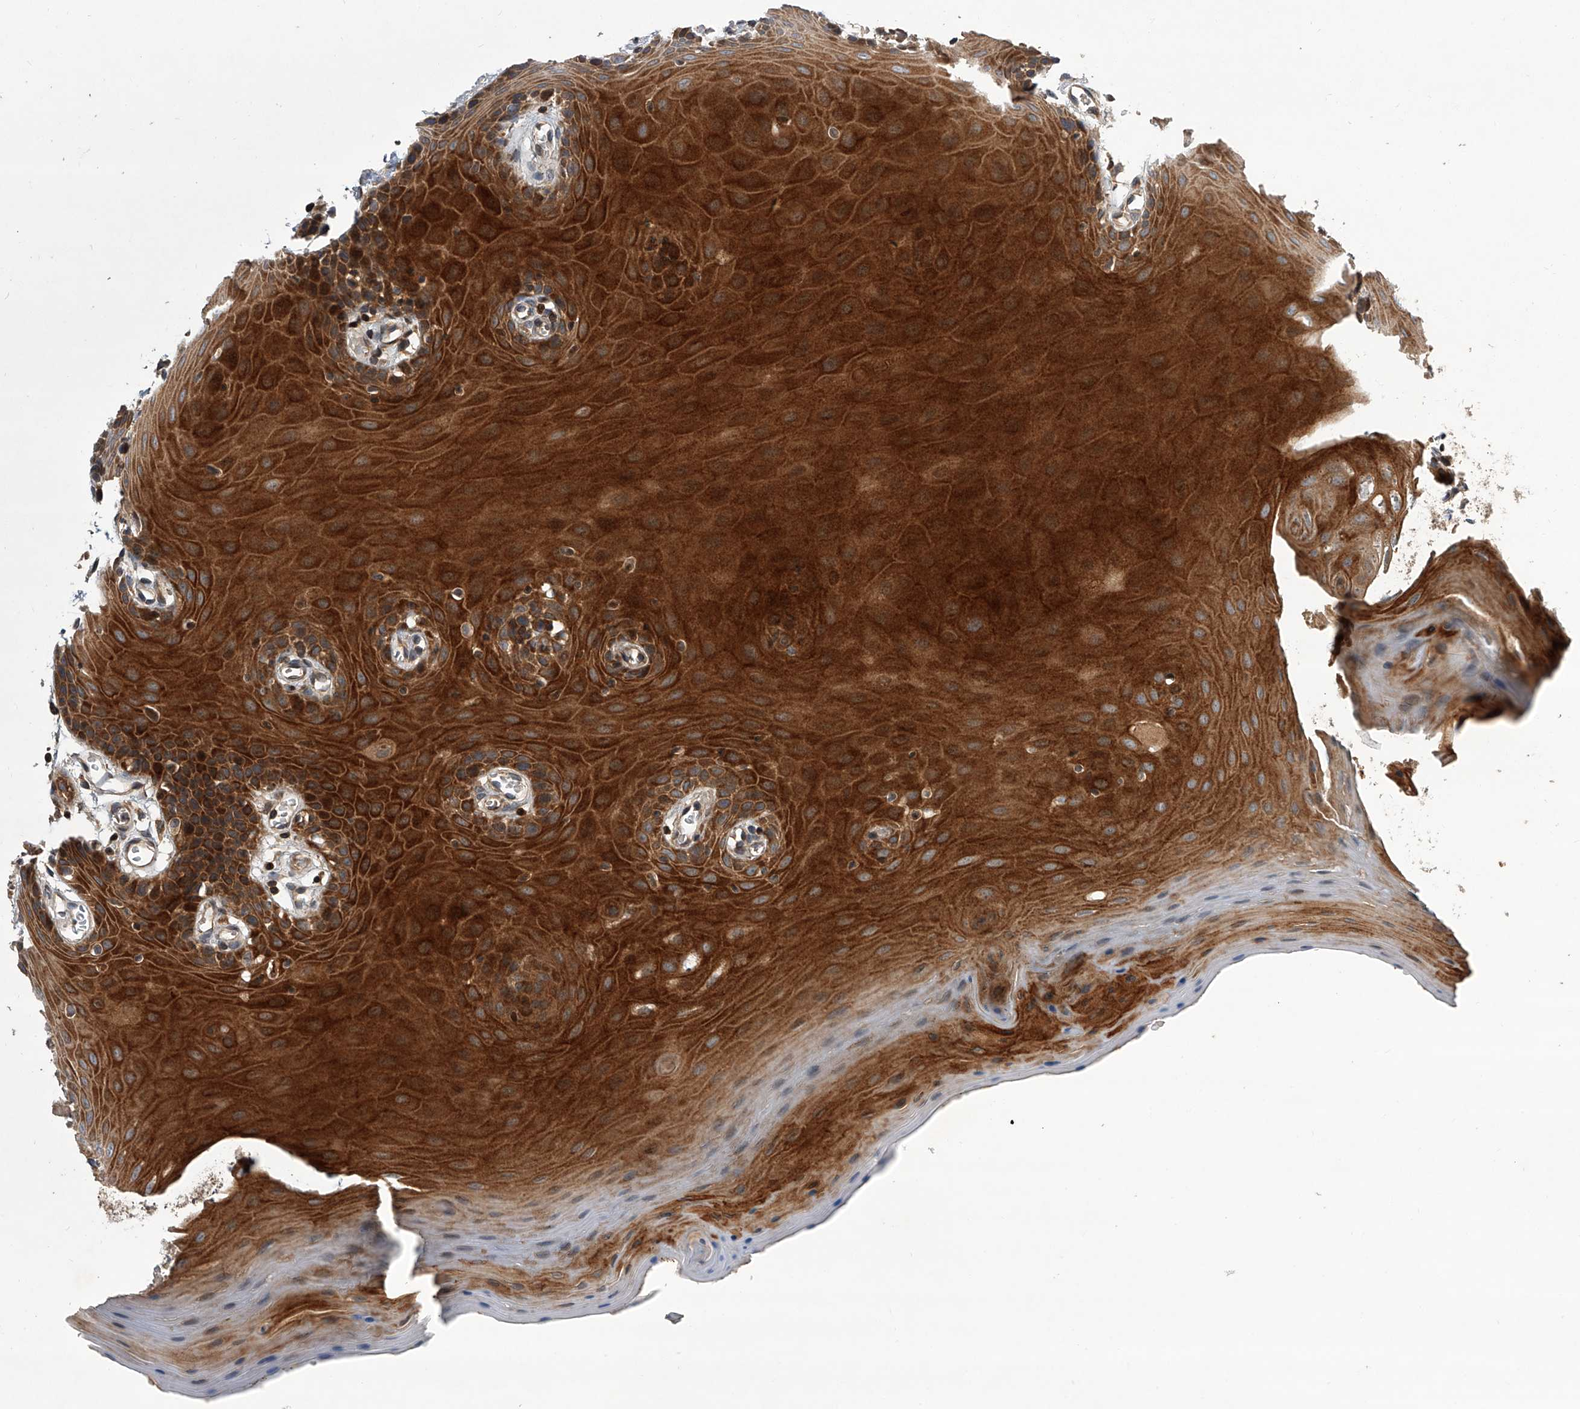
{"staining": {"intensity": "strong", "quantity": ">75%", "location": "cytoplasmic/membranous"}, "tissue": "oral mucosa", "cell_type": "Squamous epithelial cells", "image_type": "normal", "snomed": [{"axis": "morphology", "description": "Normal tissue, NOS"}, {"axis": "morphology", "description": "Squamous cell carcinoma, NOS"}, {"axis": "topography", "description": "Skeletal muscle"}, {"axis": "topography", "description": "Oral tissue"}, {"axis": "topography", "description": "Salivary gland"}, {"axis": "topography", "description": "Head-Neck"}], "caption": "Protein analysis of unremarkable oral mucosa displays strong cytoplasmic/membranous staining in about >75% of squamous epithelial cells. (DAB IHC with brightfield microscopy, high magnification).", "gene": "USP47", "patient": {"sex": "male", "age": 54}}